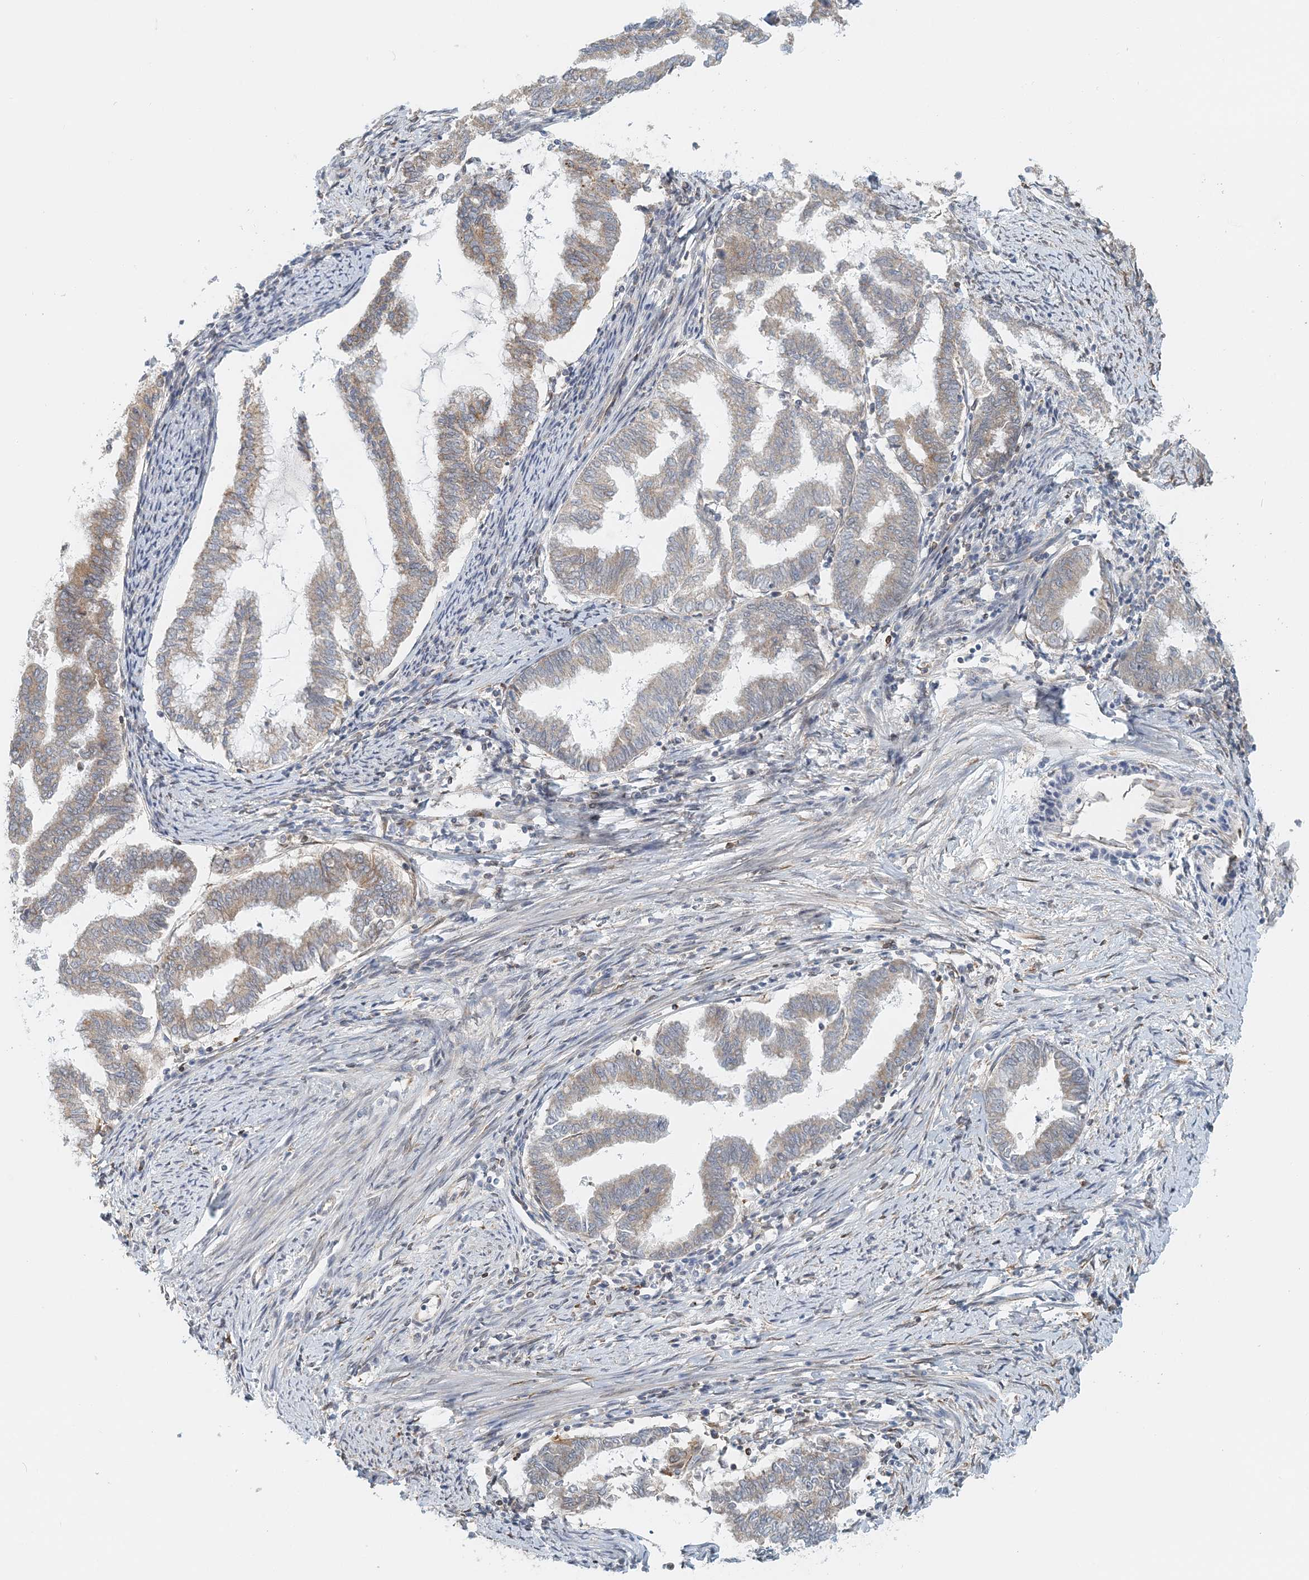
{"staining": {"intensity": "moderate", "quantity": "<25%", "location": "cytoplasmic/membranous"}, "tissue": "endometrial cancer", "cell_type": "Tumor cells", "image_type": "cancer", "snomed": [{"axis": "morphology", "description": "Adenocarcinoma, NOS"}, {"axis": "topography", "description": "Endometrium"}], "caption": "About <25% of tumor cells in adenocarcinoma (endometrial) reveal moderate cytoplasmic/membranous protein staining as visualized by brown immunohistochemical staining.", "gene": "PCYOX1L", "patient": {"sex": "female", "age": 79}}